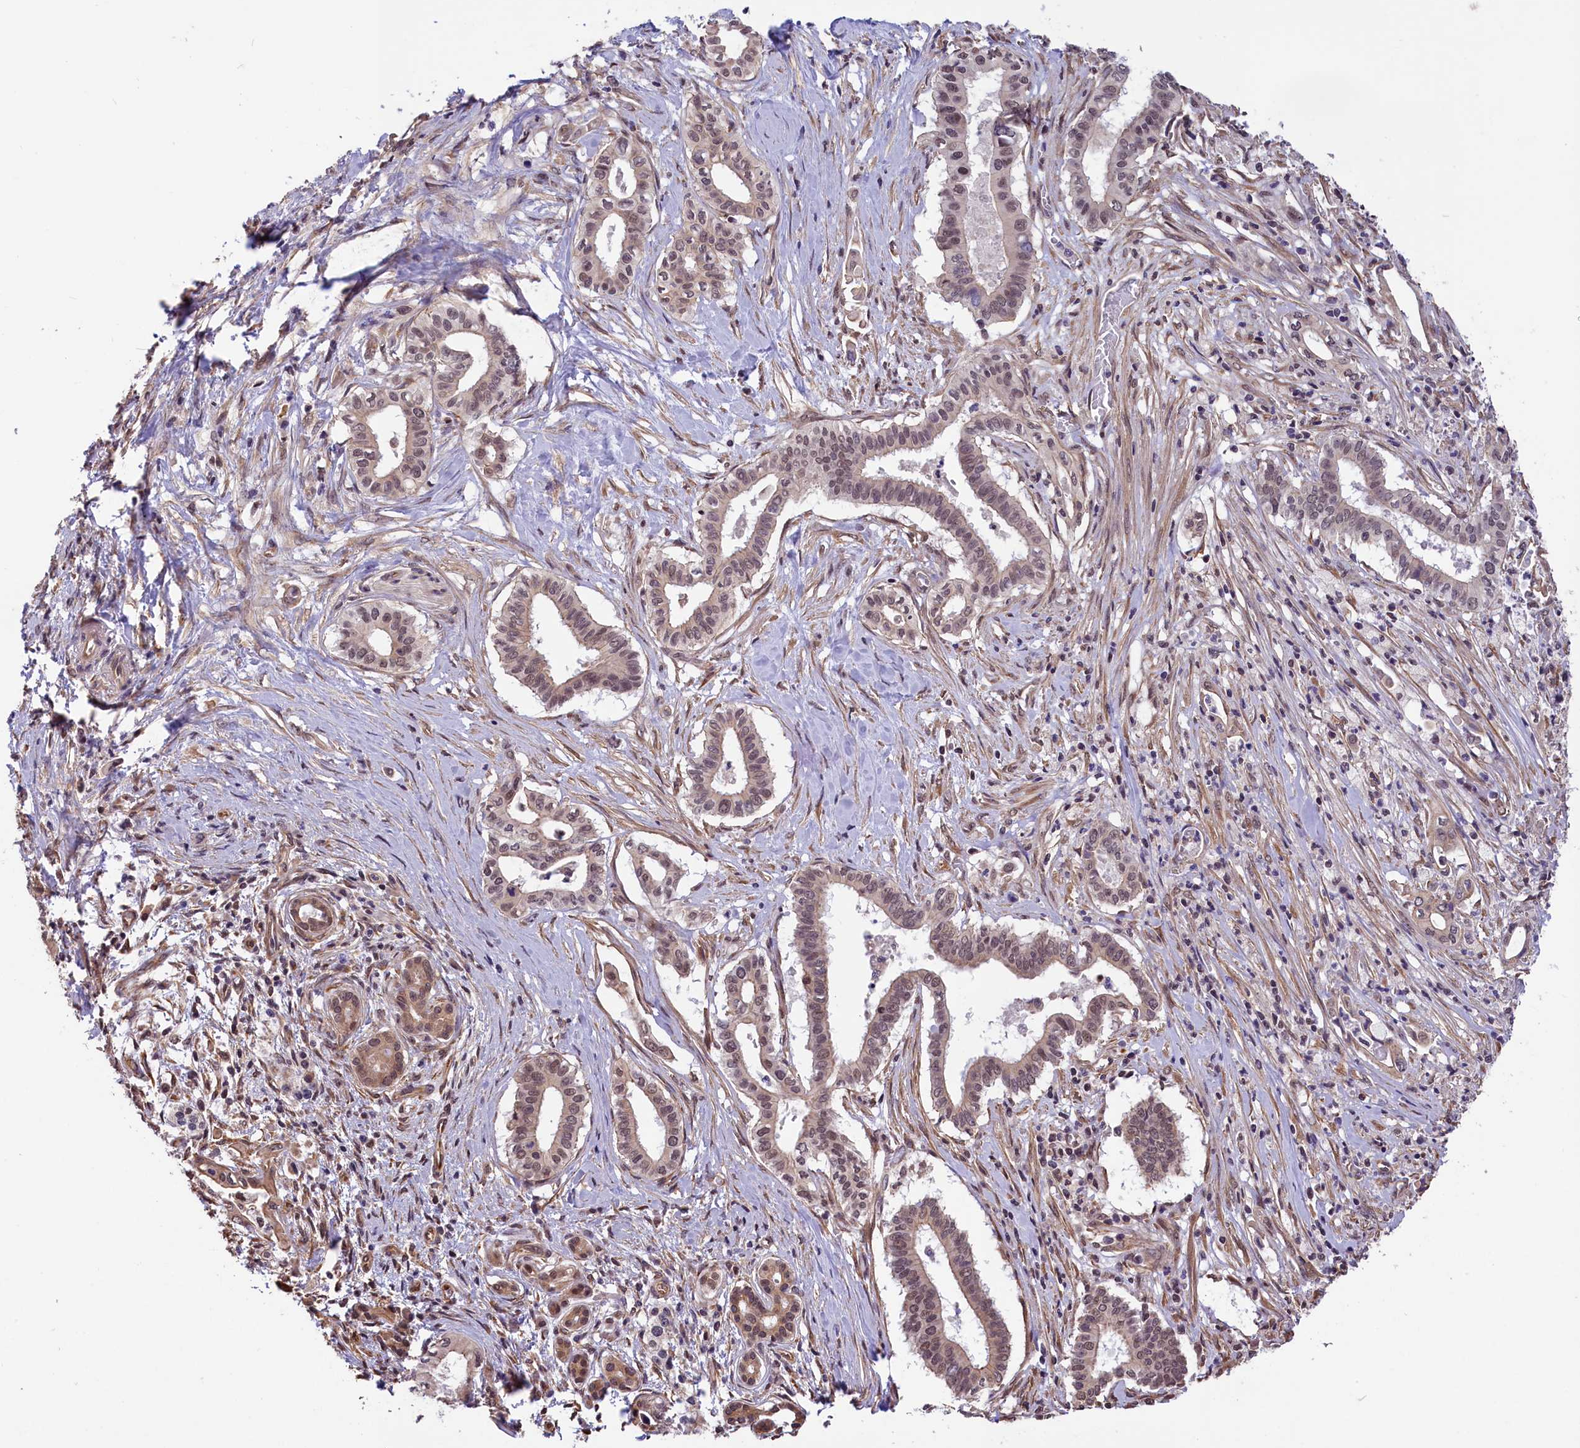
{"staining": {"intensity": "moderate", "quantity": ">75%", "location": "nuclear"}, "tissue": "pancreatic cancer", "cell_type": "Tumor cells", "image_type": "cancer", "snomed": [{"axis": "morphology", "description": "Adenocarcinoma, NOS"}, {"axis": "topography", "description": "Pancreas"}], "caption": "This histopathology image shows IHC staining of pancreatic cancer (adenocarcinoma), with medium moderate nuclear staining in about >75% of tumor cells.", "gene": "ZC3H4", "patient": {"sex": "female", "age": 77}}